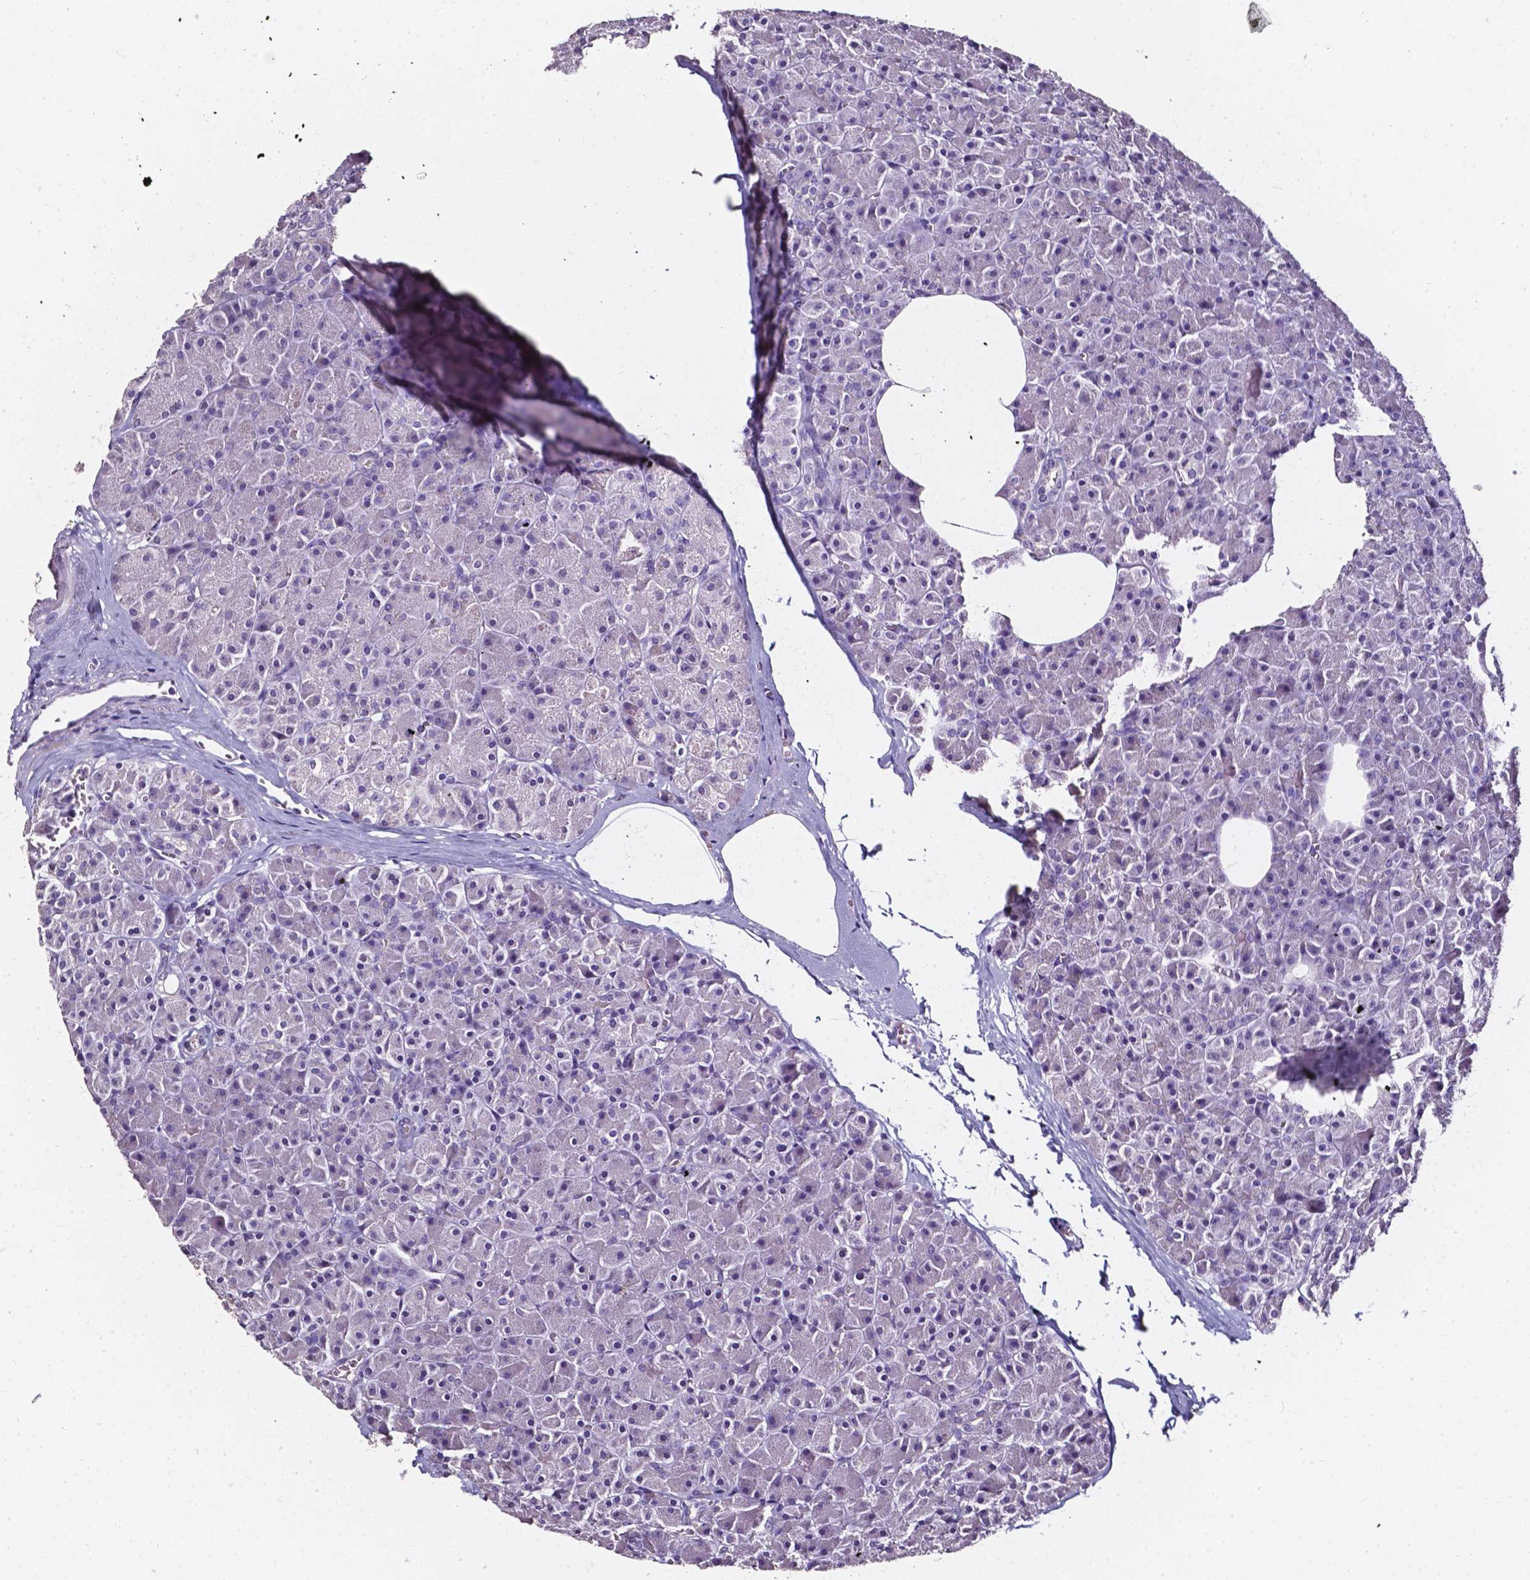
{"staining": {"intensity": "negative", "quantity": "none", "location": "none"}, "tissue": "pancreas", "cell_type": "Exocrine glandular cells", "image_type": "normal", "snomed": [{"axis": "morphology", "description": "Normal tissue, NOS"}, {"axis": "topography", "description": "Pancreas"}], "caption": "An immunohistochemistry photomicrograph of unremarkable pancreas is shown. There is no staining in exocrine glandular cells of pancreas. The staining was performed using DAB to visualize the protein expression in brown, while the nuclei were stained in blue with hematoxylin (Magnification: 20x).", "gene": "AKR1B10", "patient": {"sex": "female", "age": 45}}